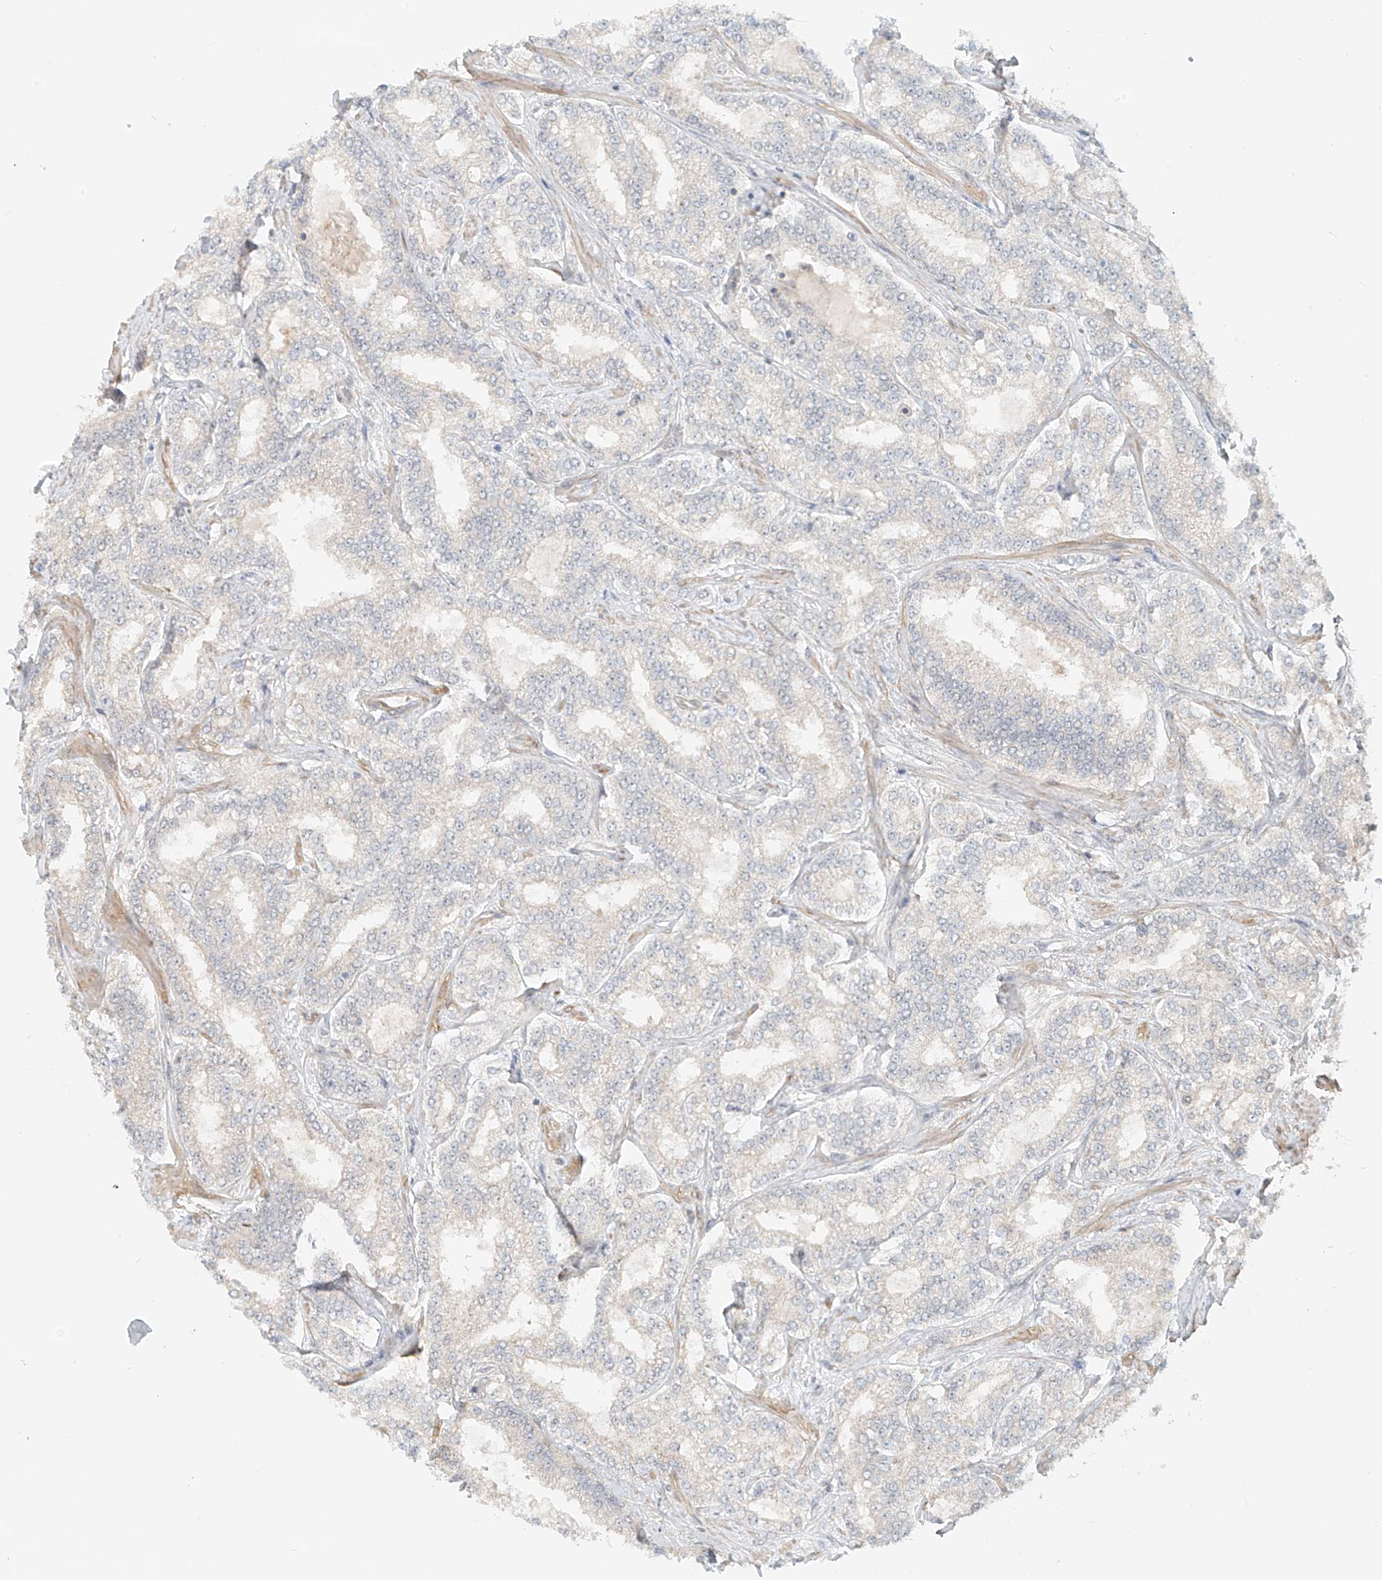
{"staining": {"intensity": "negative", "quantity": "none", "location": "none"}, "tissue": "prostate cancer", "cell_type": "Tumor cells", "image_type": "cancer", "snomed": [{"axis": "morphology", "description": "Normal tissue, NOS"}, {"axis": "morphology", "description": "Adenocarcinoma, High grade"}, {"axis": "topography", "description": "Prostate"}], "caption": "Image shows no protein expression in tumor cells of high-grade adenocarcinoma (prostate) tissue.", "gene": "ABCD1", "patient": {"sex": "male", "age": 83}}